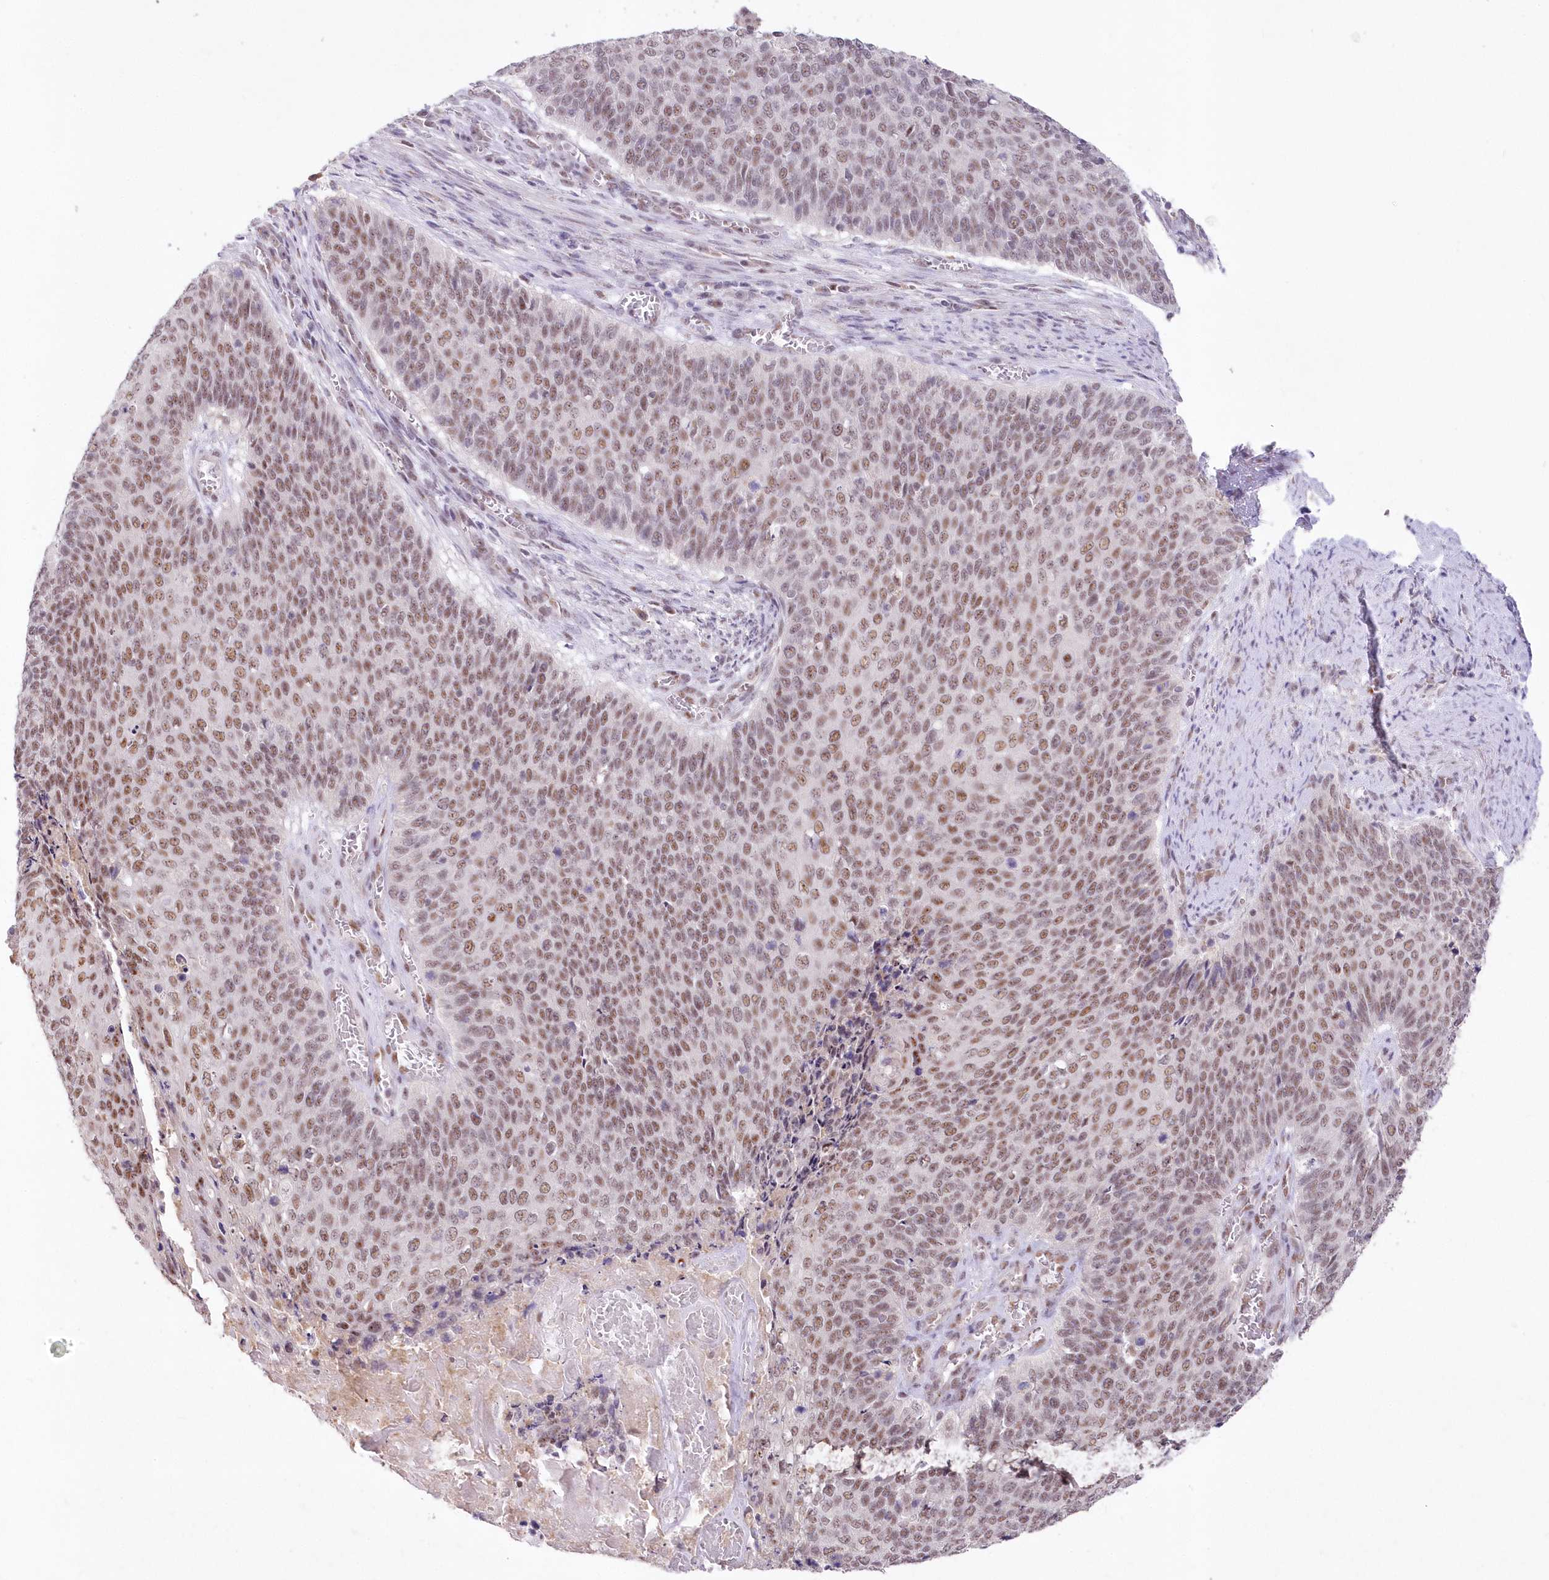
{"staining": {"intensity": "moderate", "quantity": ">75%", "location": "nuclear"}, "tissue": "cervical cancer", "cell_type": "Tumor cells", "image_type": "cancer", "snomed": [{"axis": "morphology", "description": "Squamous cell carcinoma, NOS"}, {"axis": "topography", "description": "Cervix"}], "caption": "Immunohistochemistry (IHC) of human cervical squamous cell carcinoma shows medium levels of moderate nuclear staining in about >75% of tumor cells. Ihc stains the protein in brown and the nuclei are stained blue.", "gene": "RBM27", "patient": {"sex": "female", "age": 39}}